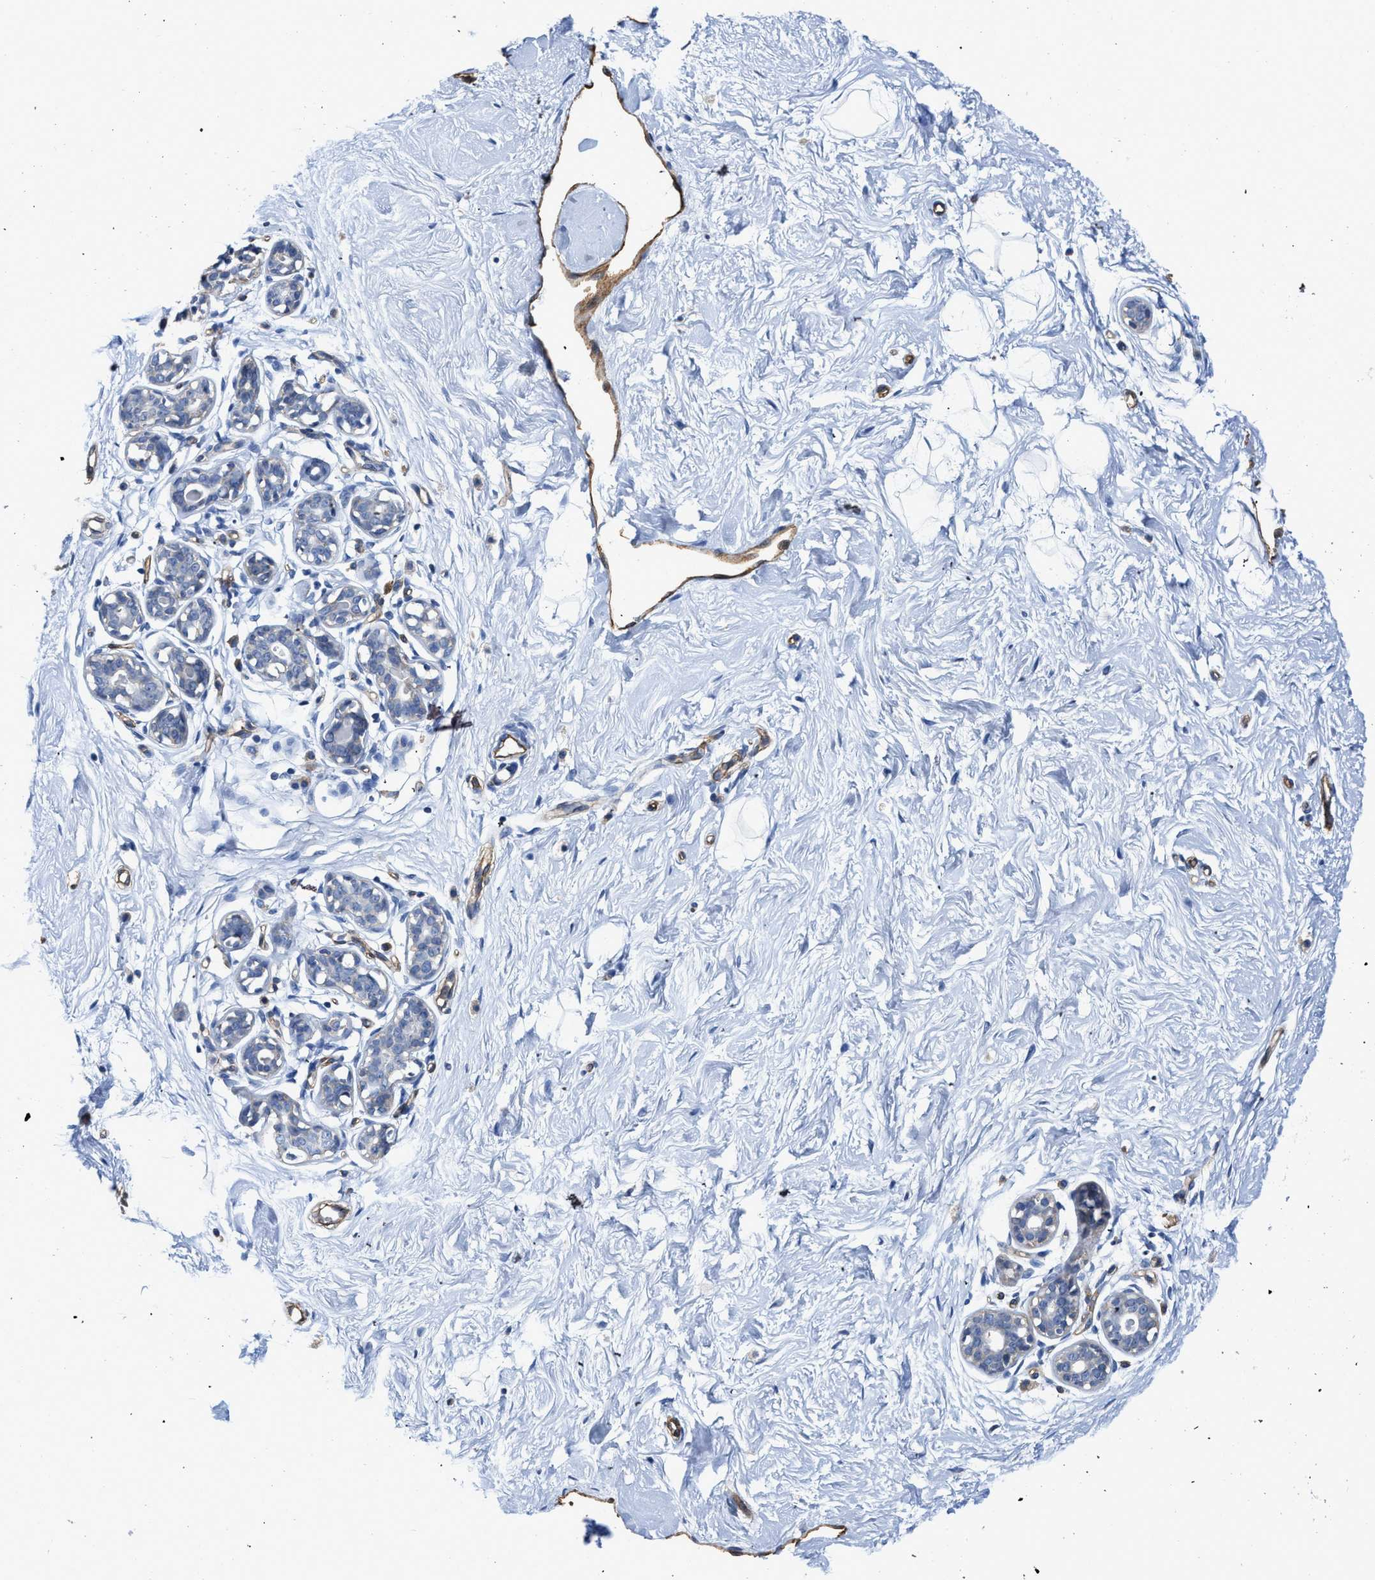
{"staining": {"intensity": "negative", "quantity": "none", "location": "none"}, "tissue": "breast", "cell_type": "Adipocytes", "image_type": "normal", "snomed": [{"axis": "morphology", "description": "Normal tissue, NOS"}, {"axis": "topography", "description": "Breast"}], "caption": "Immunohistochemistry photomicrograph of normal breast stained for a protein (brown), which shows no staining in adipocytes.", "gene": "C22orf42", "patient": {"sex": "female", "age": 23}}